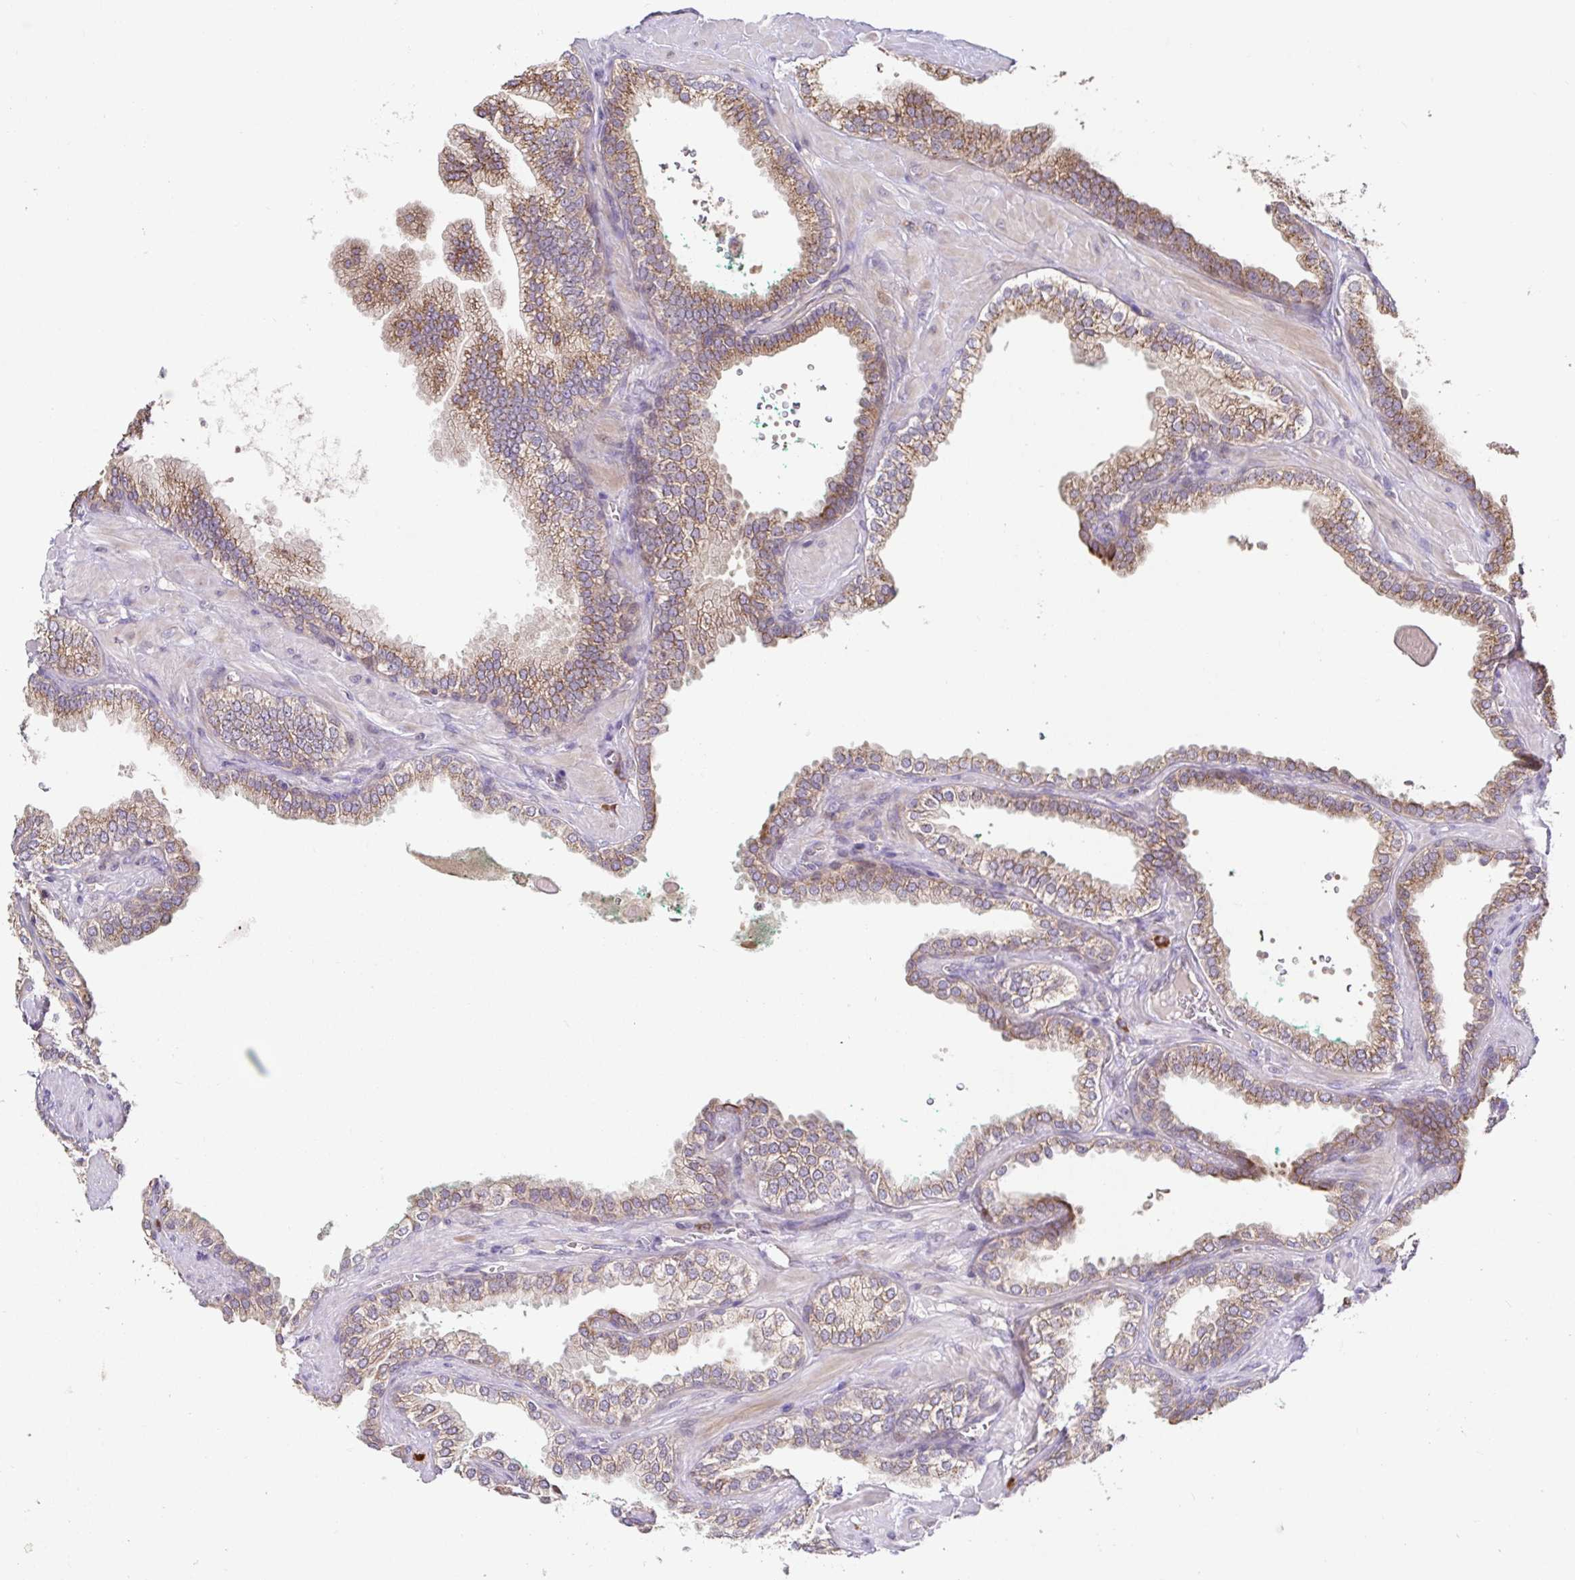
{"staining": {"intensity": "moderate", "quantity": ">75%", "location": "cytoplasmic/membranous"}, "tissue": "prostate cancer", "cell_type": "Tumor cells", "image_type": "cancer", "snomed": [{"axis": "morphology", "description": "Adenocarcinoma, High grade"}, {"axis": "topography", "description": "Prostate"}], "caption": "Tumor cells reveal medium levels of moderate cytoplasmic/membranous positivity in about >75% of cells in human adenocarcinoma (high-grade) (prostate). Nuclei are stained in blue.", "gene": "ELP1", "patient": {"sex": "male", "age": 68}}